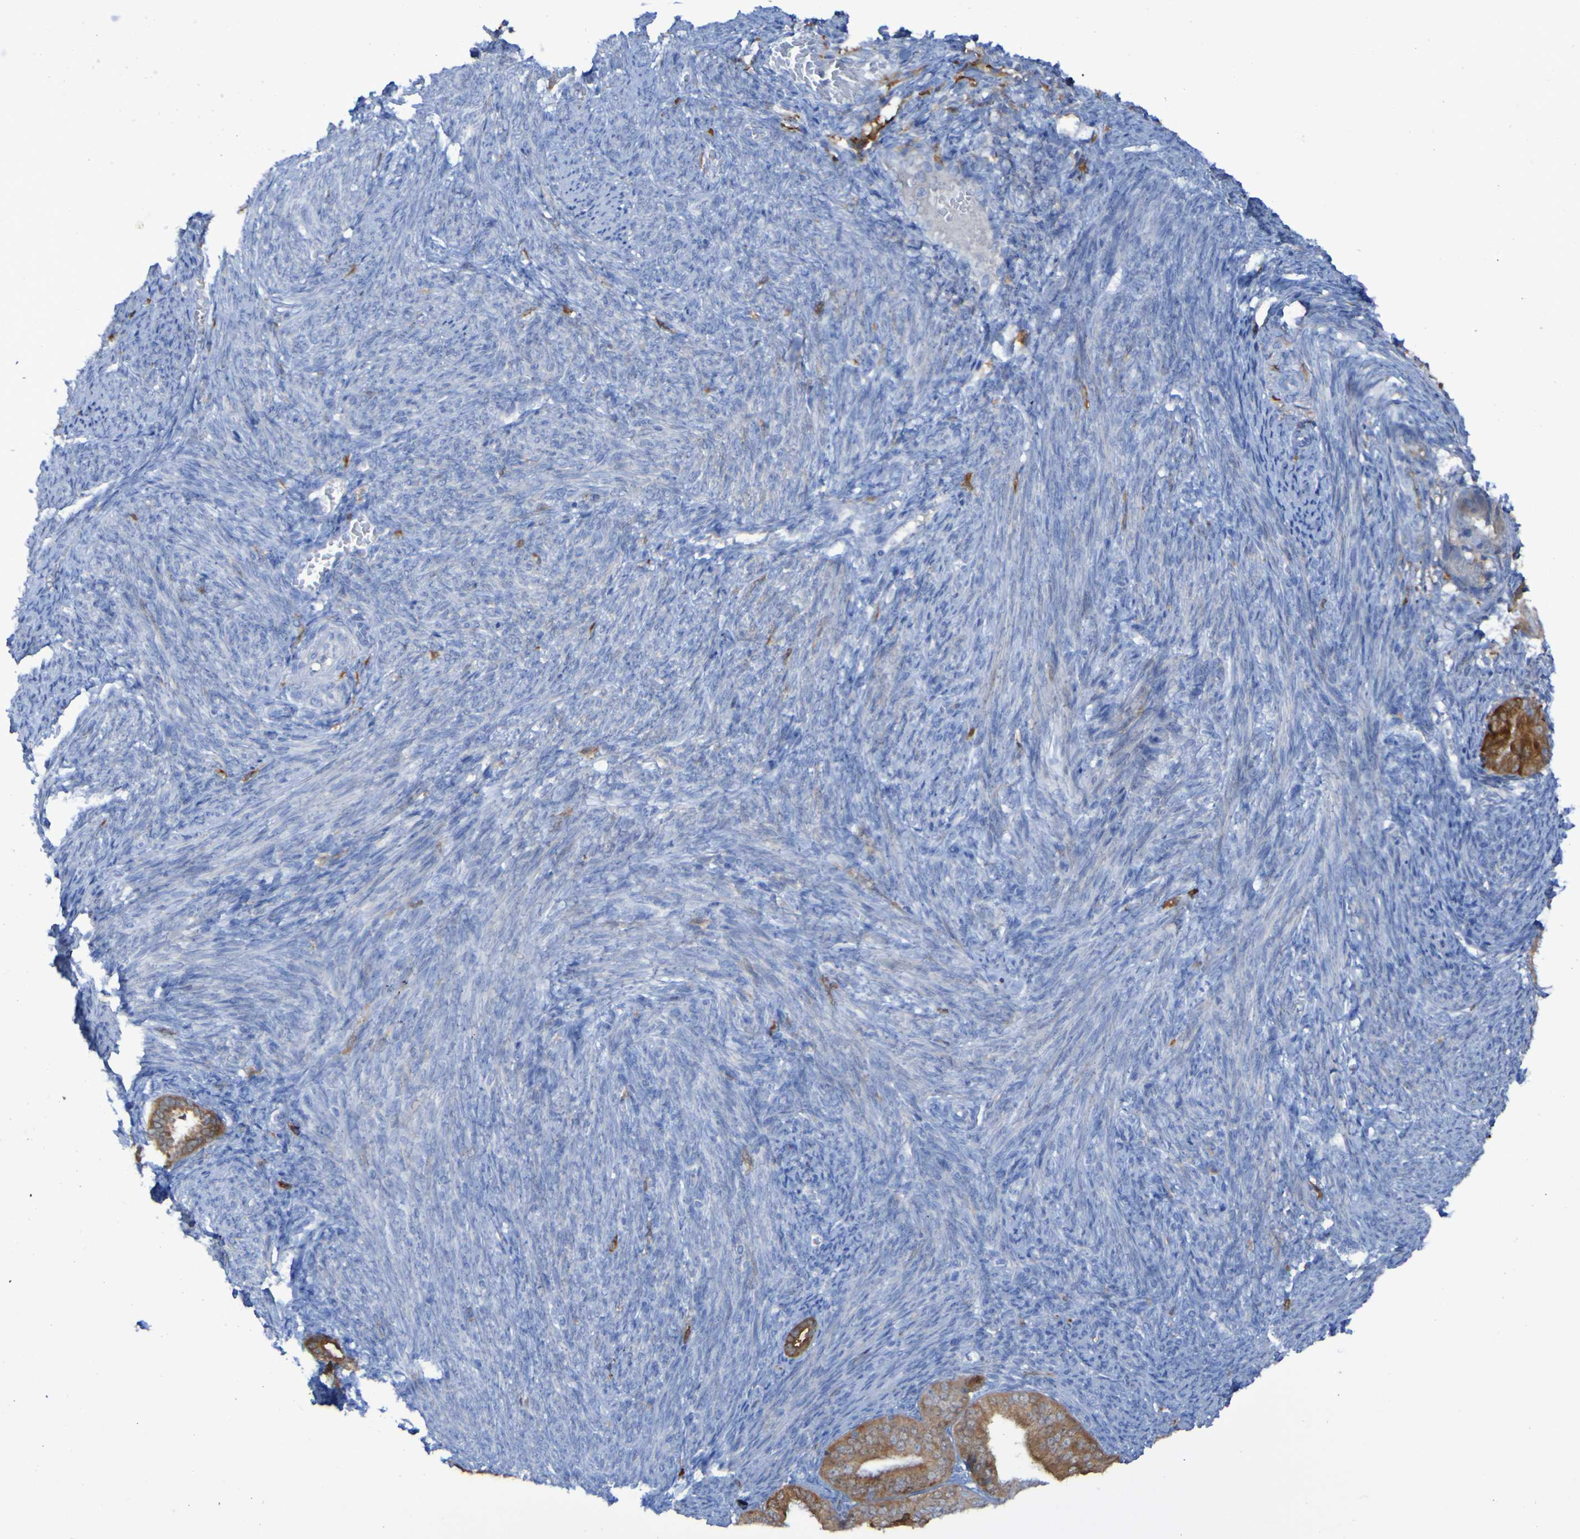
{"staining": {"intensity": "strong", "quantity": "<25%", "location": "cytoplasmic/membranous"}, "tissue": "endometrial cancer", "cell_type": "Tumor cells", "image_type": "cancer", "snomed": [{"axis": "morphology", "description": "Adenocarcinoma, NOS"}, {"axis": "topography", "description": "Endometrium"}], "caption": "Protein analysis of adenocarcinoma (endometrial) tissue exhibits strong cytoplasmic/membranous positivity in about <25% of tumor cells.", "gene": "MPPE1", "patient": {"sex": "female", "age": 63}}